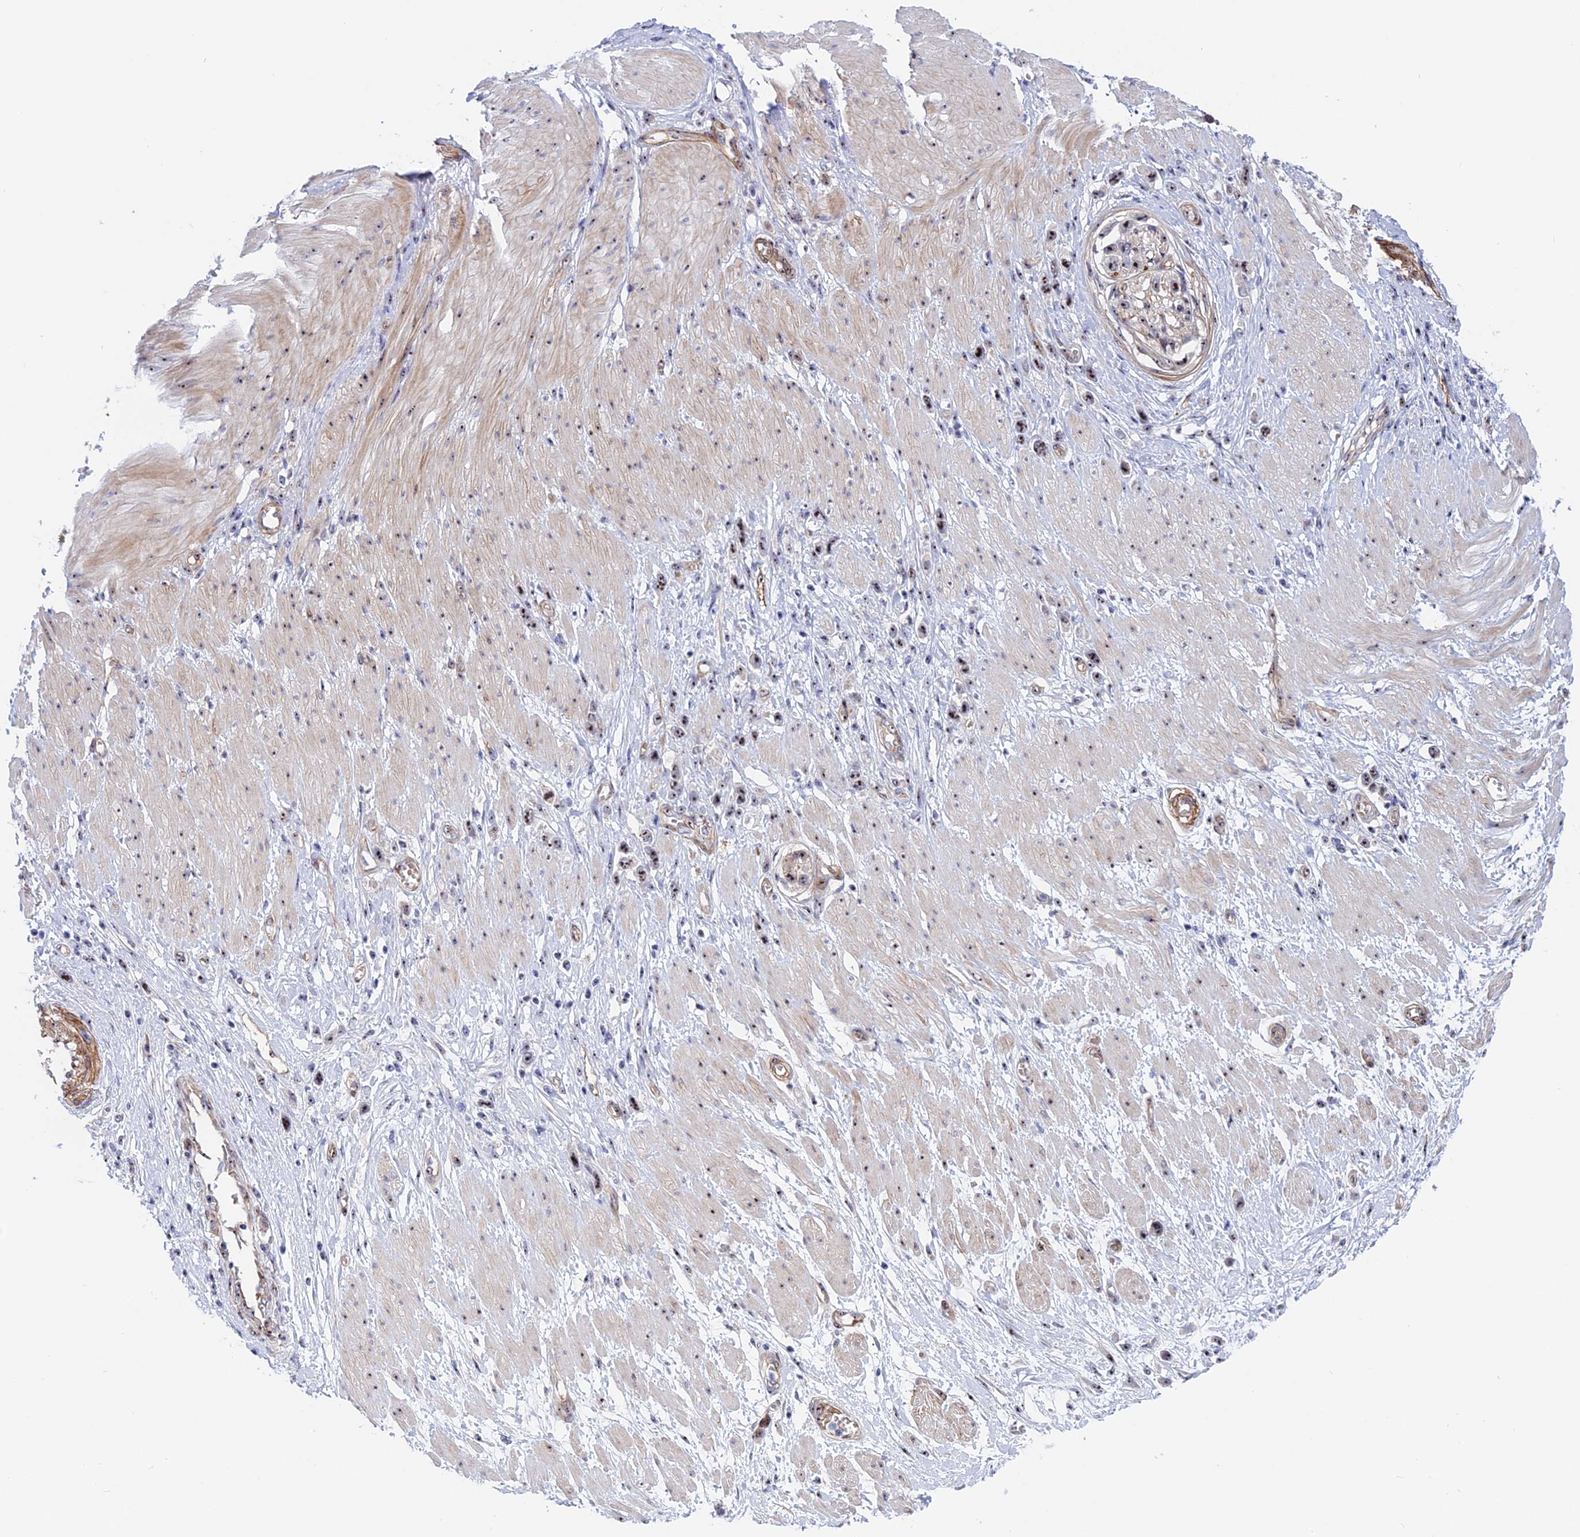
{"staining": {"intensity": "moderate", "quantity": ">75%", "location": "nuclear"}, "tissue": "stomach cancer", "cell_type": "Tumor cells", "image_type": "cancer", "snomed": [{"axis": "morphology", "description": "Normal tissue, NOS"}, {"axis": "morphology", "description": "Adenocarcinoma, NOS"}, {"axis": "topography", "description": "Stomach, upper"}, {"axis": "topography", "description": "Stomach"}], "caption": "Immunohistochemistry micrograph of stomach adenocarcinoma stained for a protein (brown), which demonstrates medium levels of moderate nuclear expression in about >75% of tumor cells.", "gene": "DBNDD1", "patient": {"sex": "female", "age": 65}}